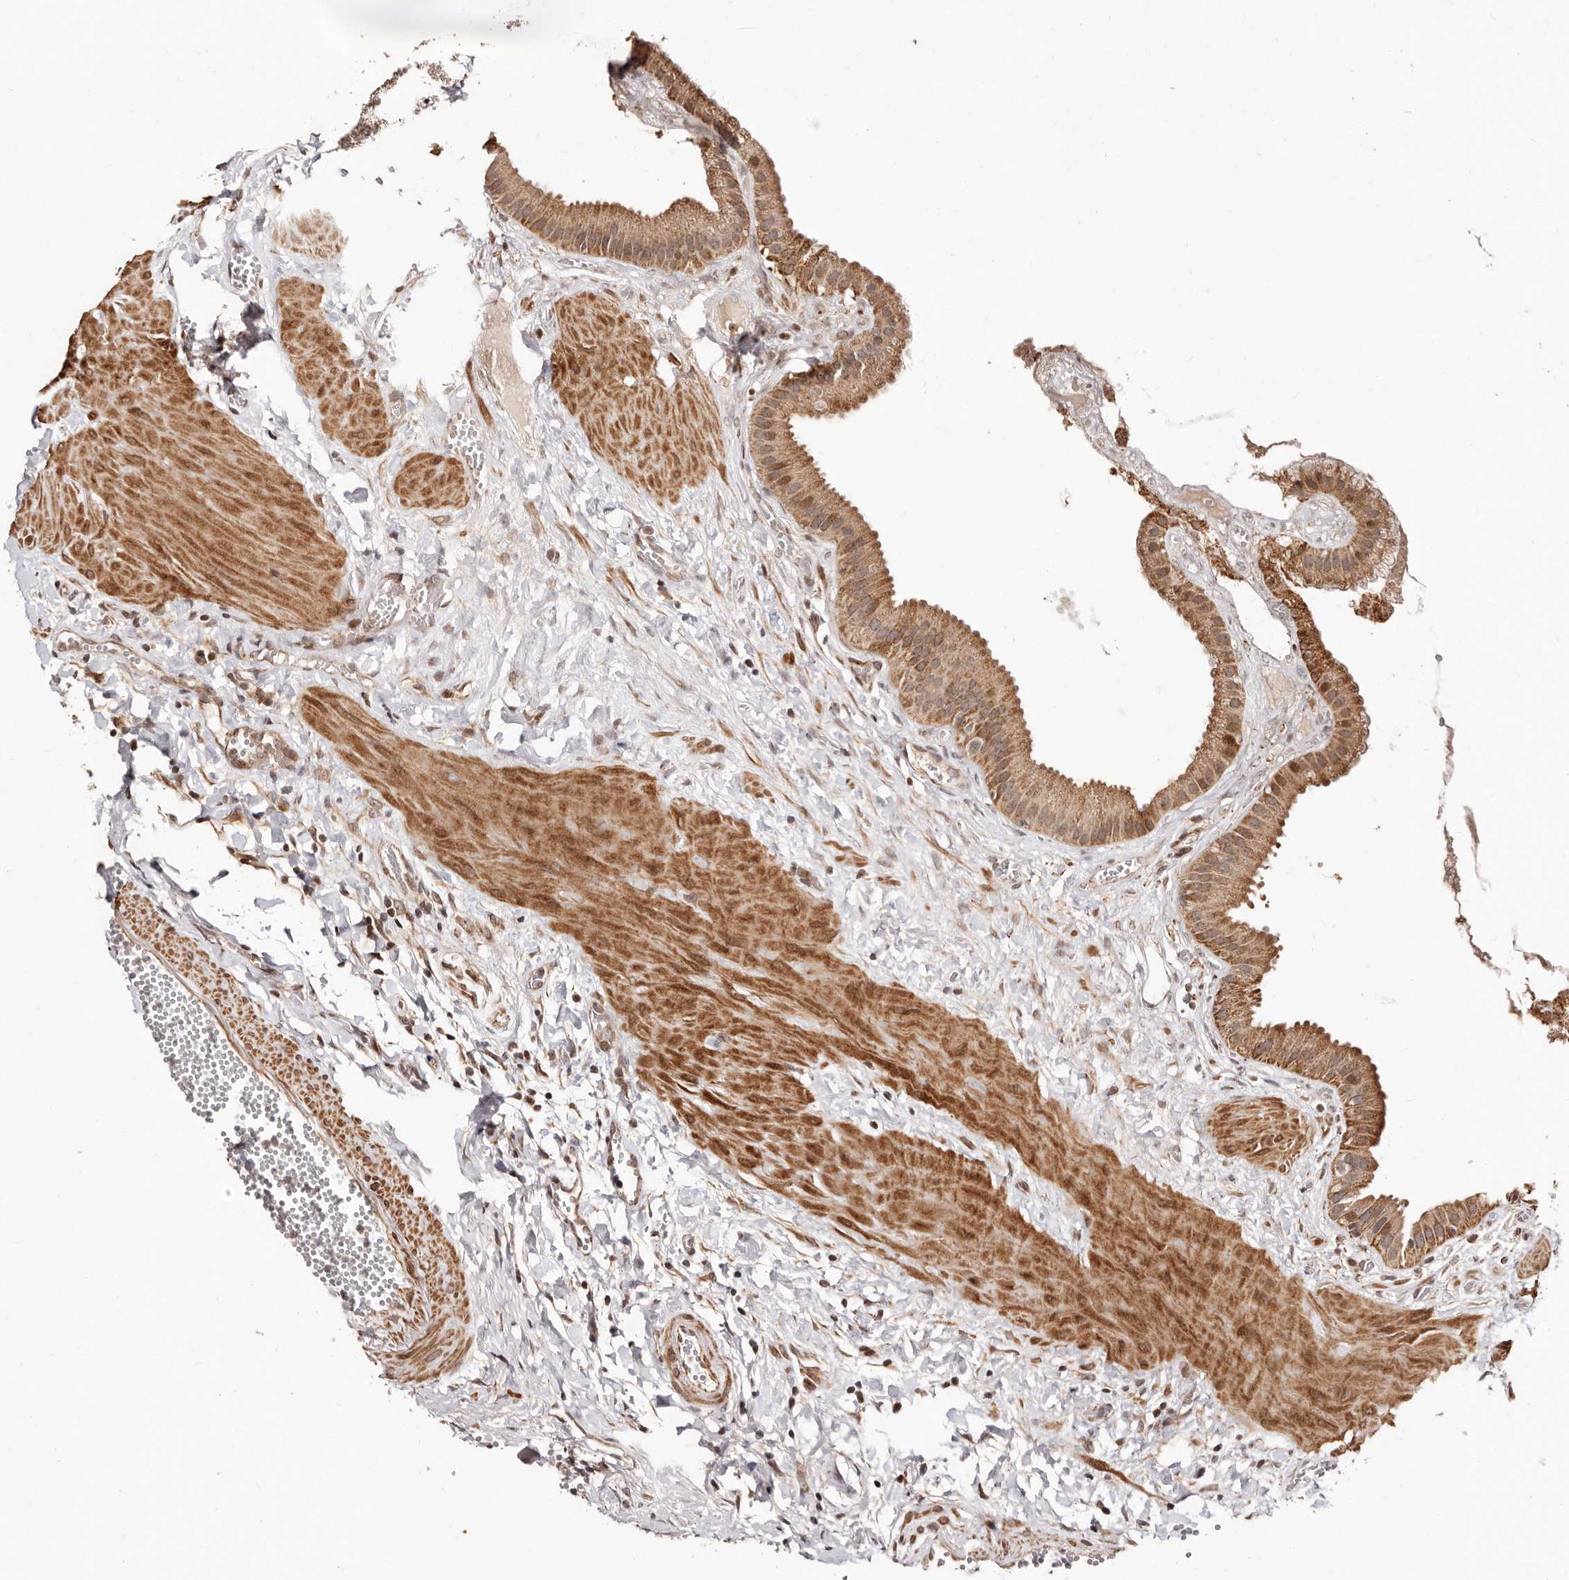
{"staining": {"intensity": "moderate", "quantity": ">75%", "location": "cytoplasmic/membranous,nuclear"}, "tissue": "gallbladder", "cell_type": "Glandular cells", "image_type": "normal", "snomed": [{"axis": "morphology", "description": "Normal tissue, NOS"}, {"axis": "topography", "description": "Gallbladder"}], "caption": "Gallbladder stained with a protein marker reveals moderate staining in glandular cells.", "gene": "HIVEP3", "patient": {"sex": "male", "age": 55}}